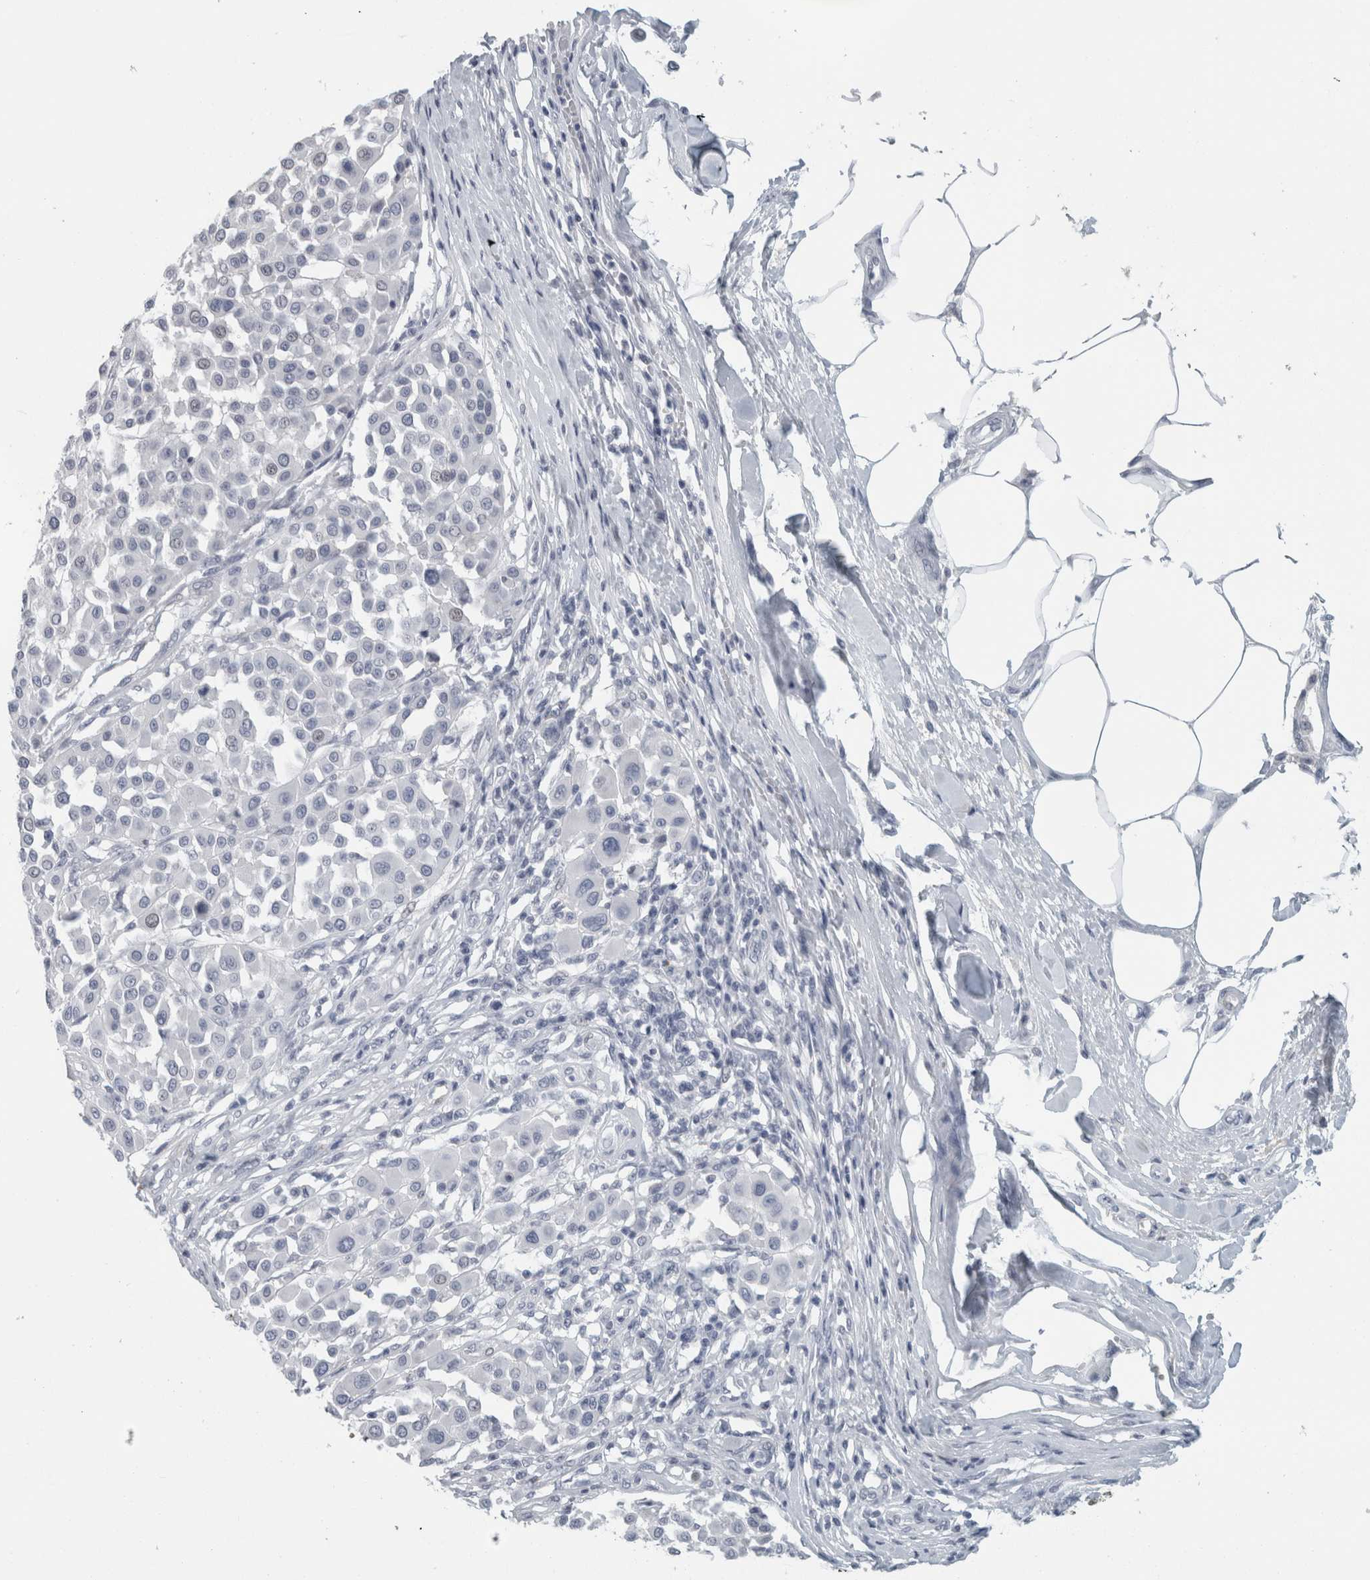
{"staining": {"intensity": "negative", "quantity": "none", "location": "none"}, "tissue": "melanoma", "cell_type": "Tumor cells", "image_type": "cancer", "snomed": [{"axis": "morphology", "description": "Malignant melanoma, Metastatic site"}, {"axis": "topography", "description": "Soft tissue"}], "caption": "The immunohistochemistry image has no significant positivity in tumor cells of melanoma tissue.", "gene": "CPE", "patient": {"sex": "male", "age": 41}}